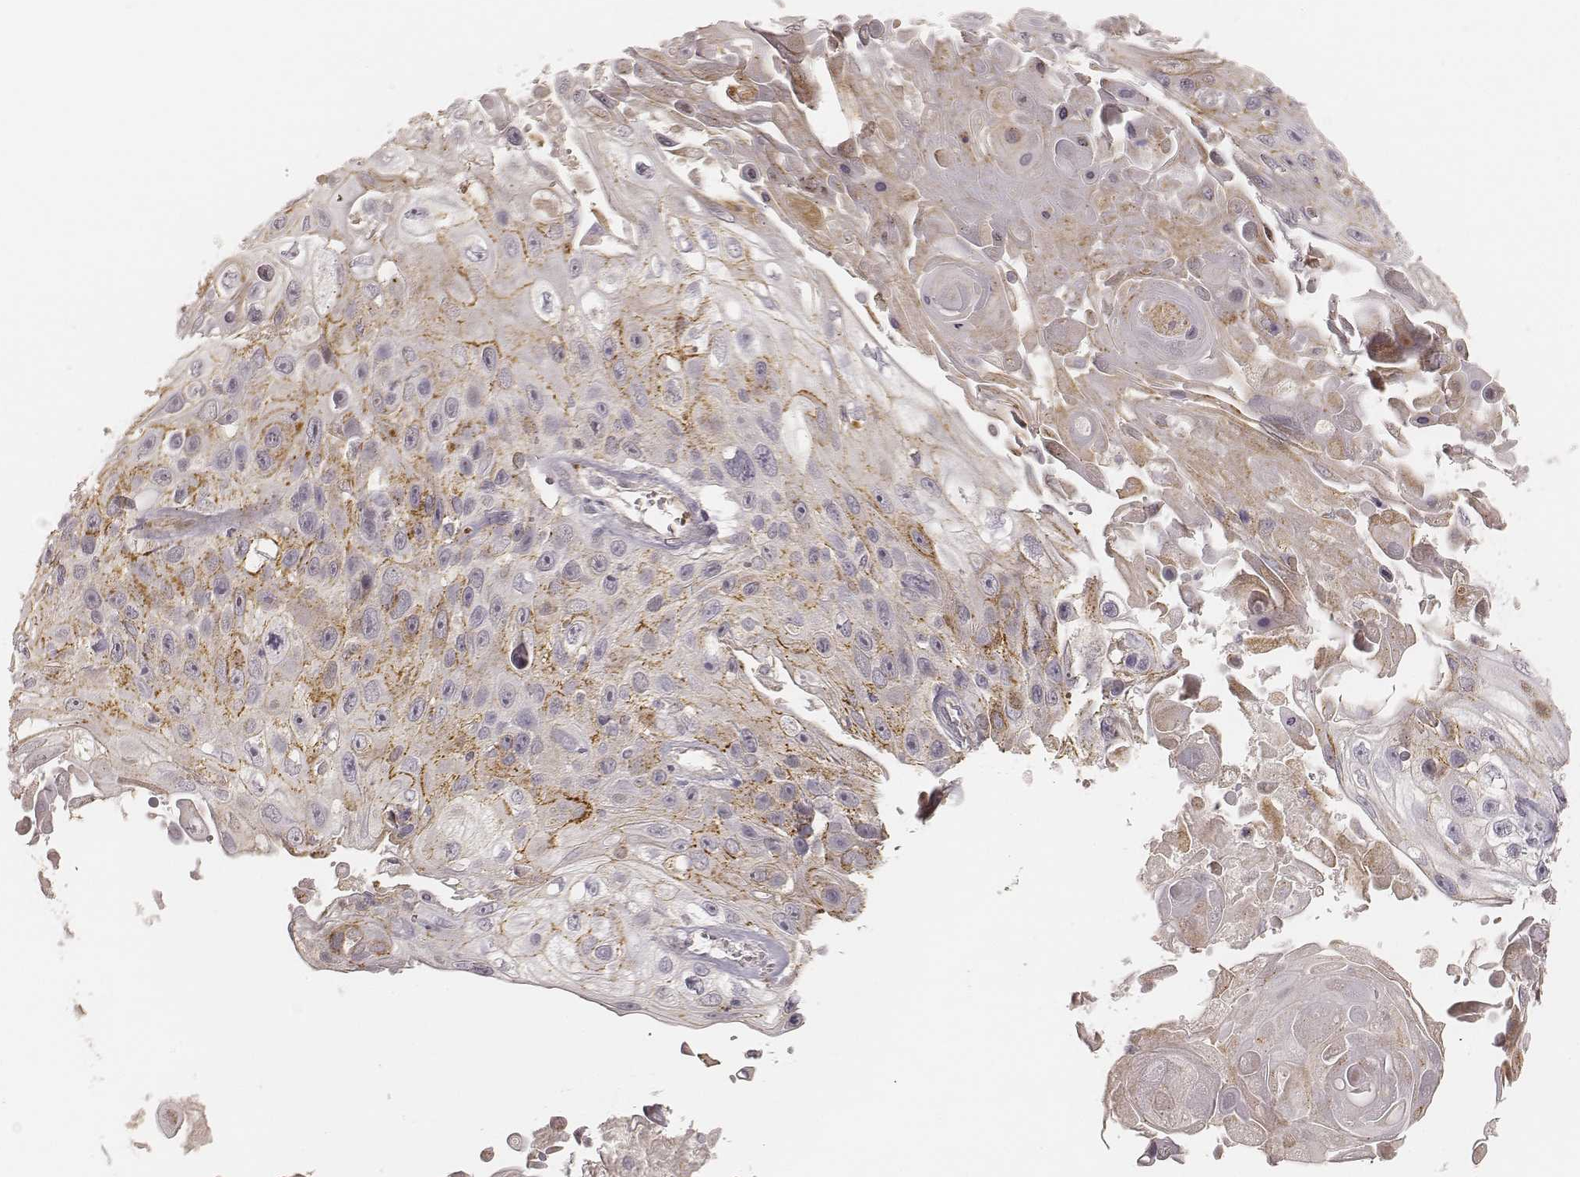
{"staining": {"intensity": "moderate", "quantity": "25%-75%", "location": "cytoplasmic/membranous"}, "tissue": "skin cancer", "cell_type": "Tumor cells", "image_type": "cancer", "snomed": [{"axis": "morphology", "description": "Squamous cell carcinoma, NOS"}, {"axis": "topography", "description": "Skin"}], "caption": "Moderate cytoplasmic/membranous protein positivity is appreciated in about 25%-75% of tumor cells in squamous cell carcinoma (skin).", "gene": "GORASP2", "patient": {"sex": "male", "age": 82}}